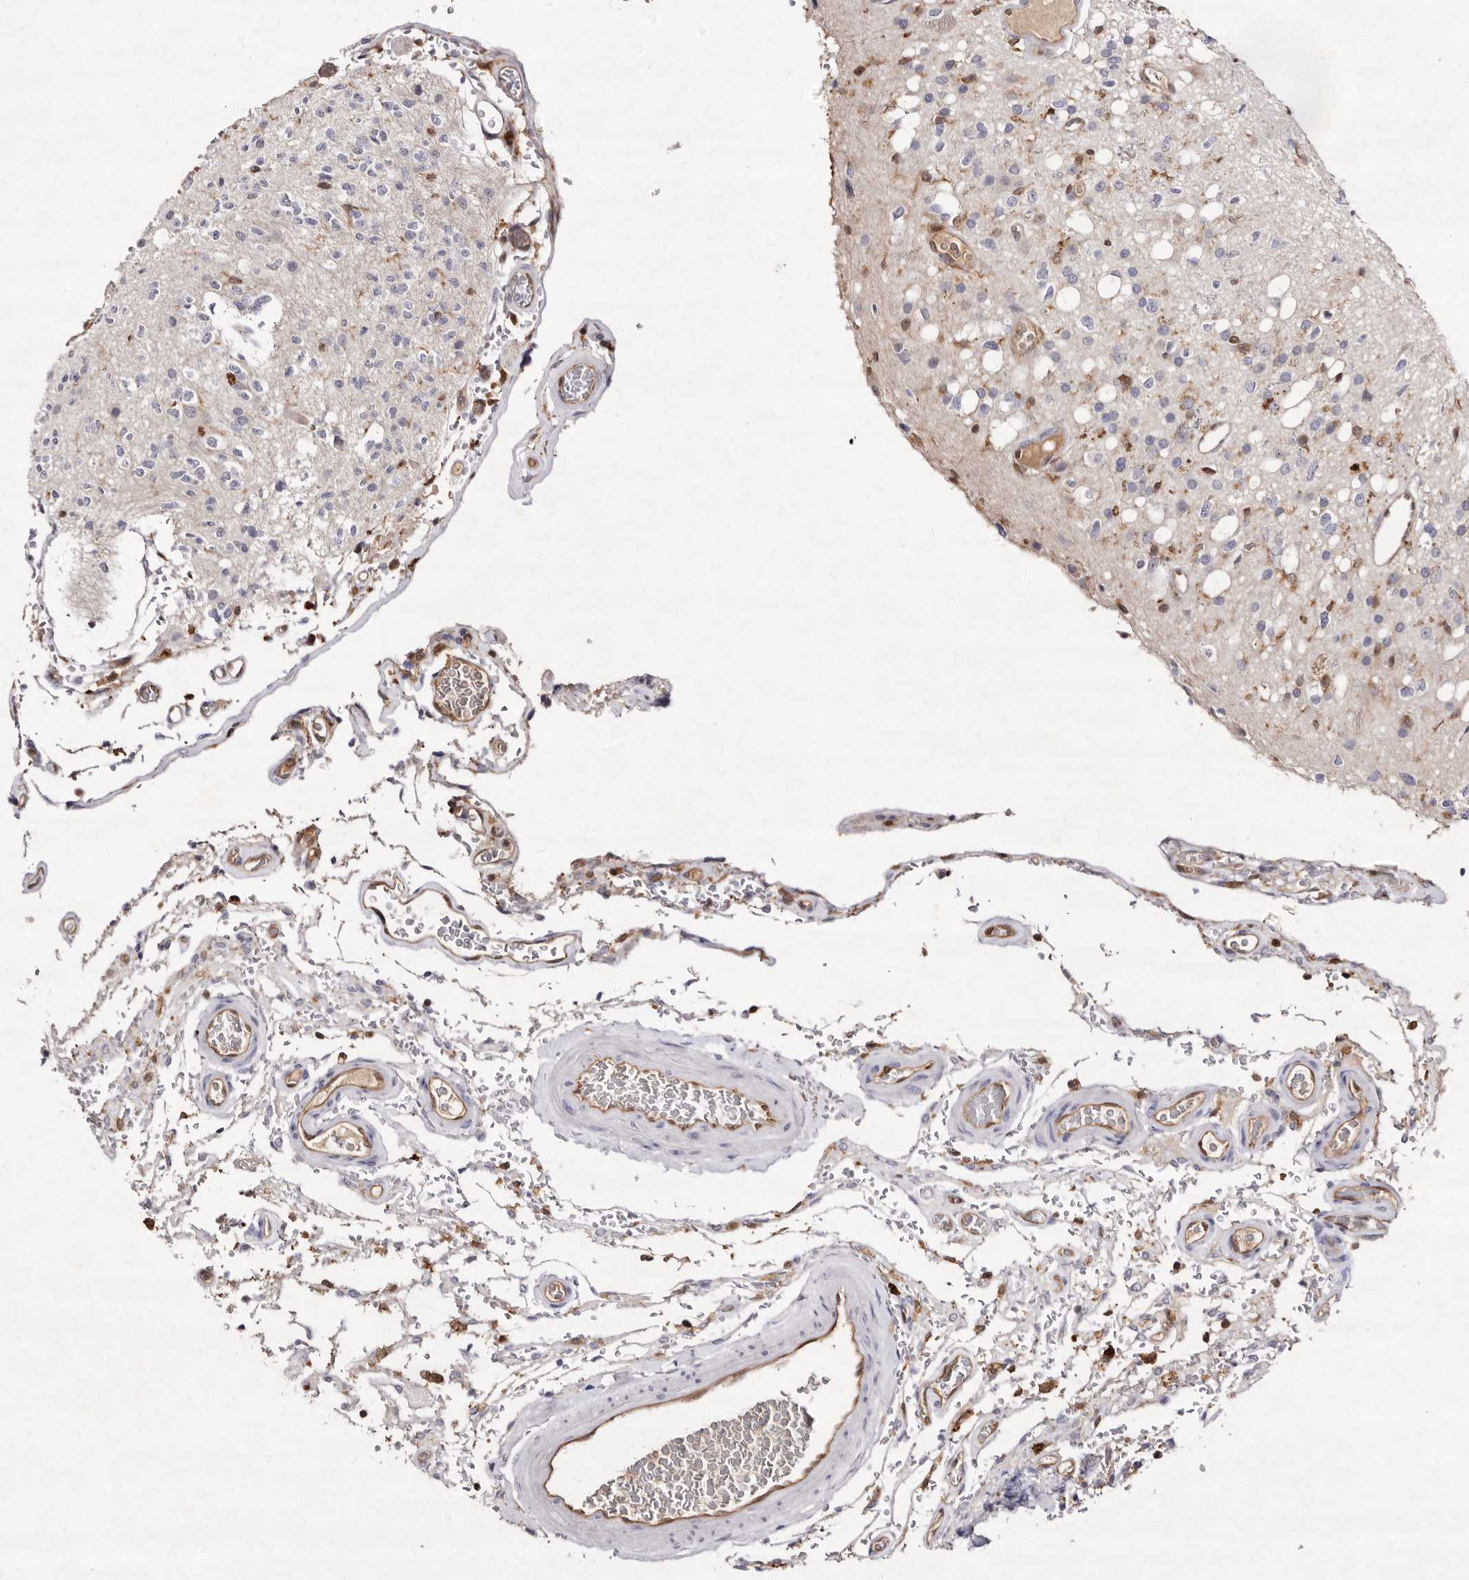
{"staining": {"intensity": "negative", "quantity": "none", "location": "none"}, "tissue": "glioma", "cell_type": "Tumor cells", "image_type": "cancer", "snomed": [{"axis": "morphology", "description": "Glioma, malignant, High grade"}, {"axis": "topography", "description": "Brain"}], "caption": "Immunohistochemistry (IHC) micrograph of glioma stained for a protein (brown), which shows no expression in tumor cells.", "gene": "GIMAP4", "patient": {"sex": "male", "age": 34}}